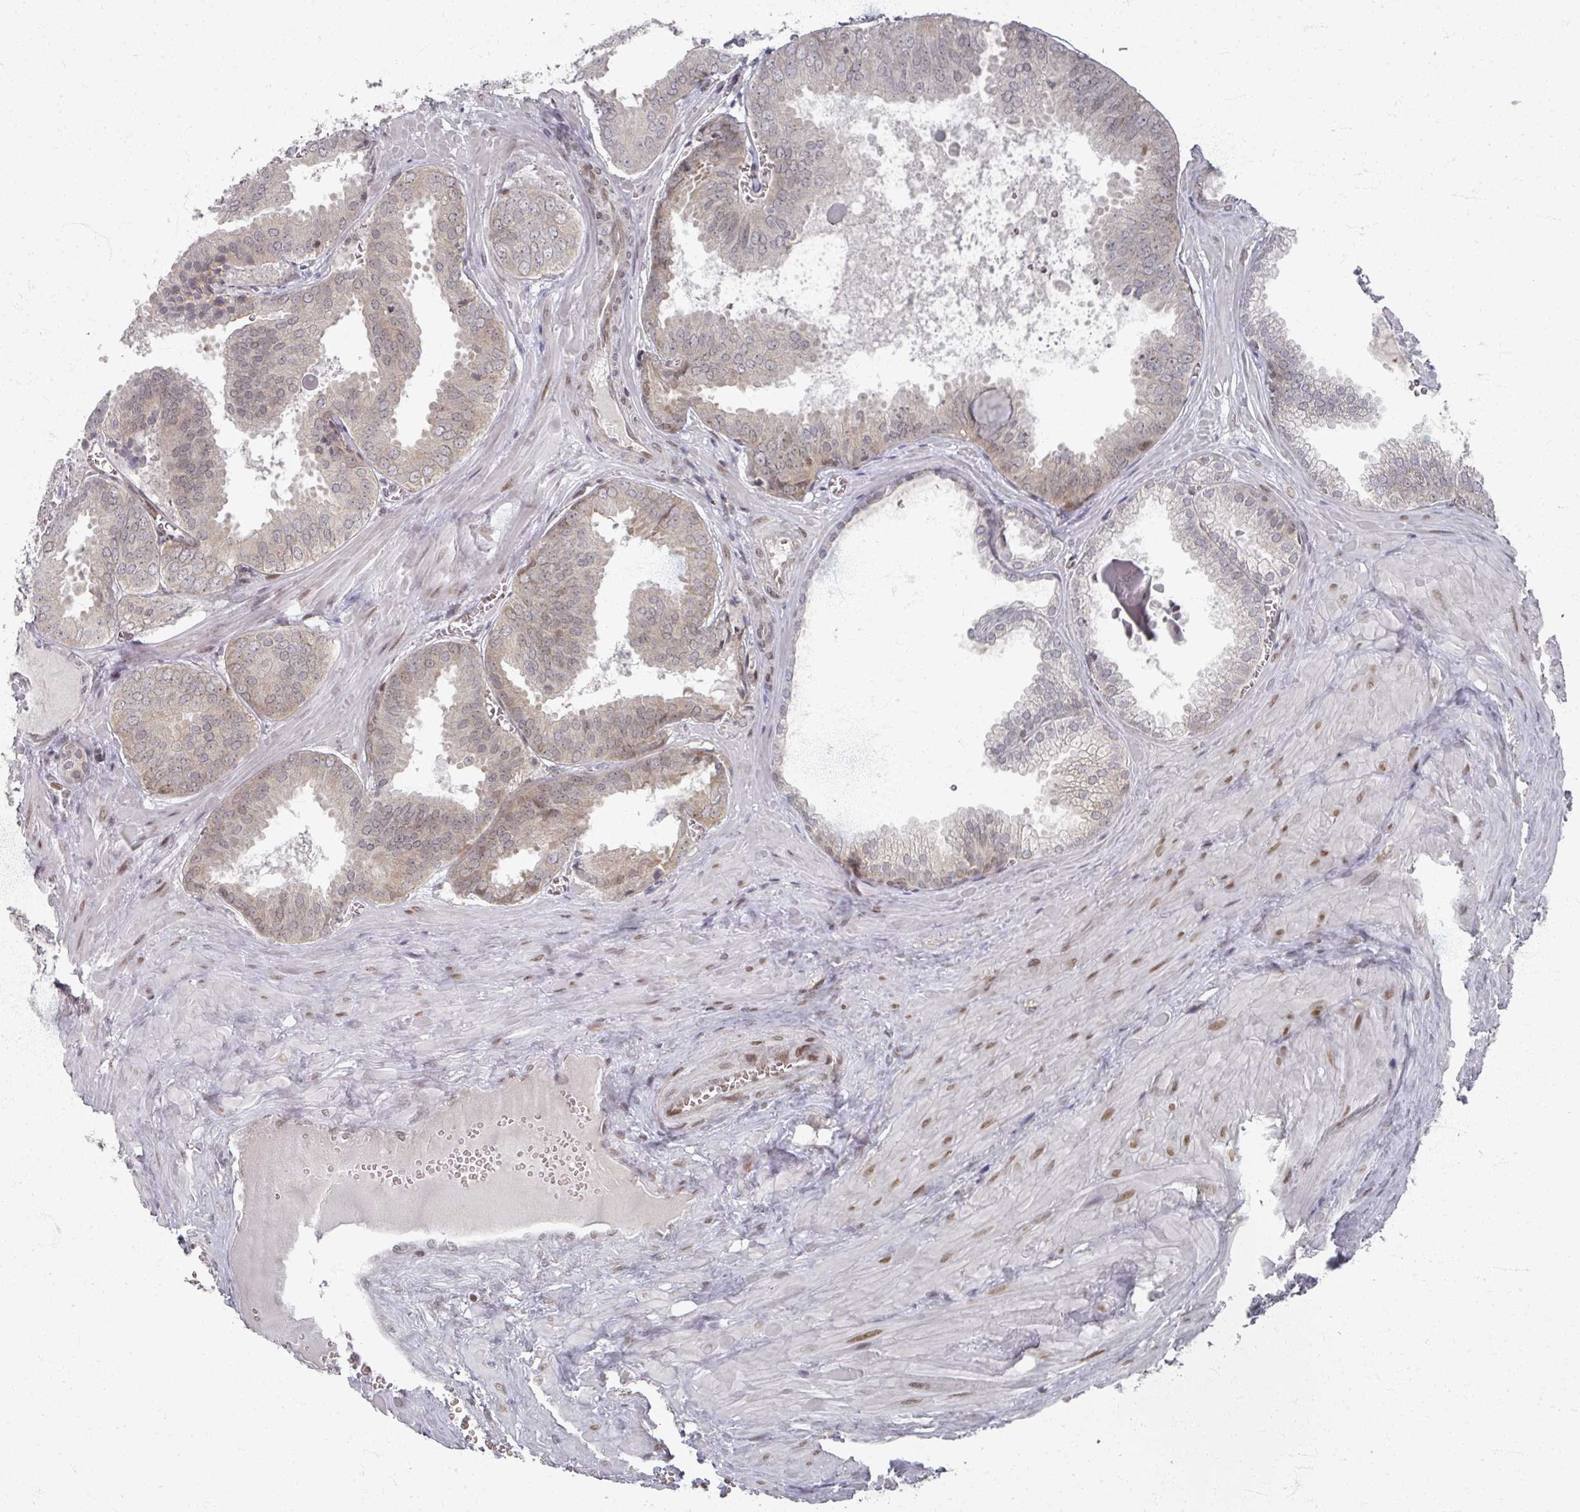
{"staining": {"intensity": "weak", "quantity": "<25%", "location": "nuclear"}, "tissue": "prostate cancer", "cell_type": "Tumor cells", "image_type": "cancer", "snomed": [{"axis": "morphology", "description": "Adenocarcinoma, Low grade"}, {"axis": "topography", "description": "Prostate"}], "caption": "Protein analysis of prostate low-grade adenocarcinoma shows no significant positivity in tumor cells.", "gene": "PSKH1", "patient": {"sex": "male", "age": 67}}